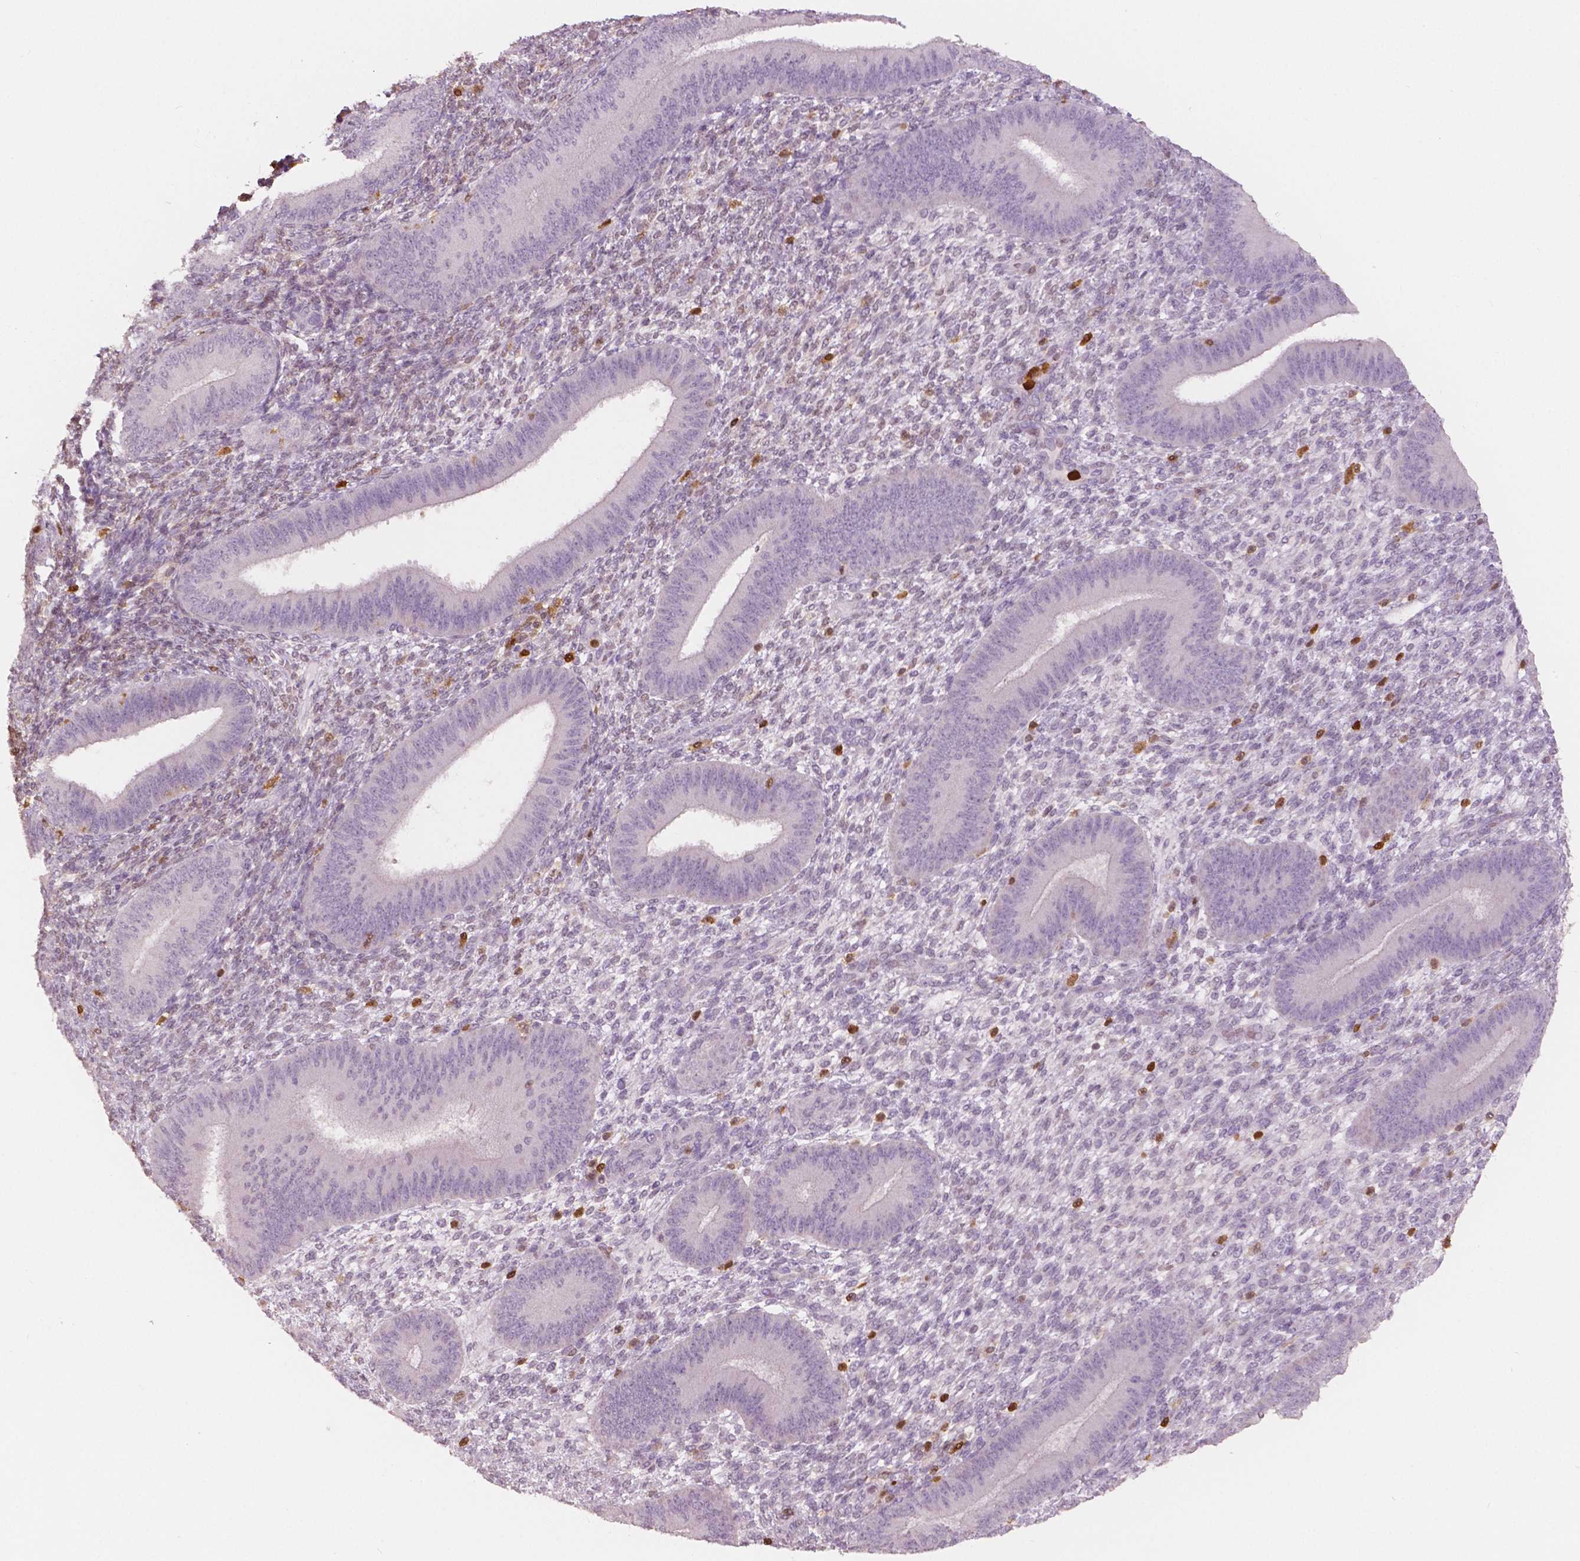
{"staining": {"intensity": "weak", "quantity": "<25%", "location": "nuclear"}, "tissue": "endometrium", "cell_type": "Cells in endometrial stroma", "image_type": "normal", "snomed": [{"axis": "morphology", "description": "Normal tissue, NOS"}, {"axis": "topography", "description": "Endometrium"}], "caption": "Protein analysis of unremarkable endometrium shows no significant expression in cells in endometrial stroma.", "gene": "S100A4", "patient": {"sex": "female", "age": 39}}